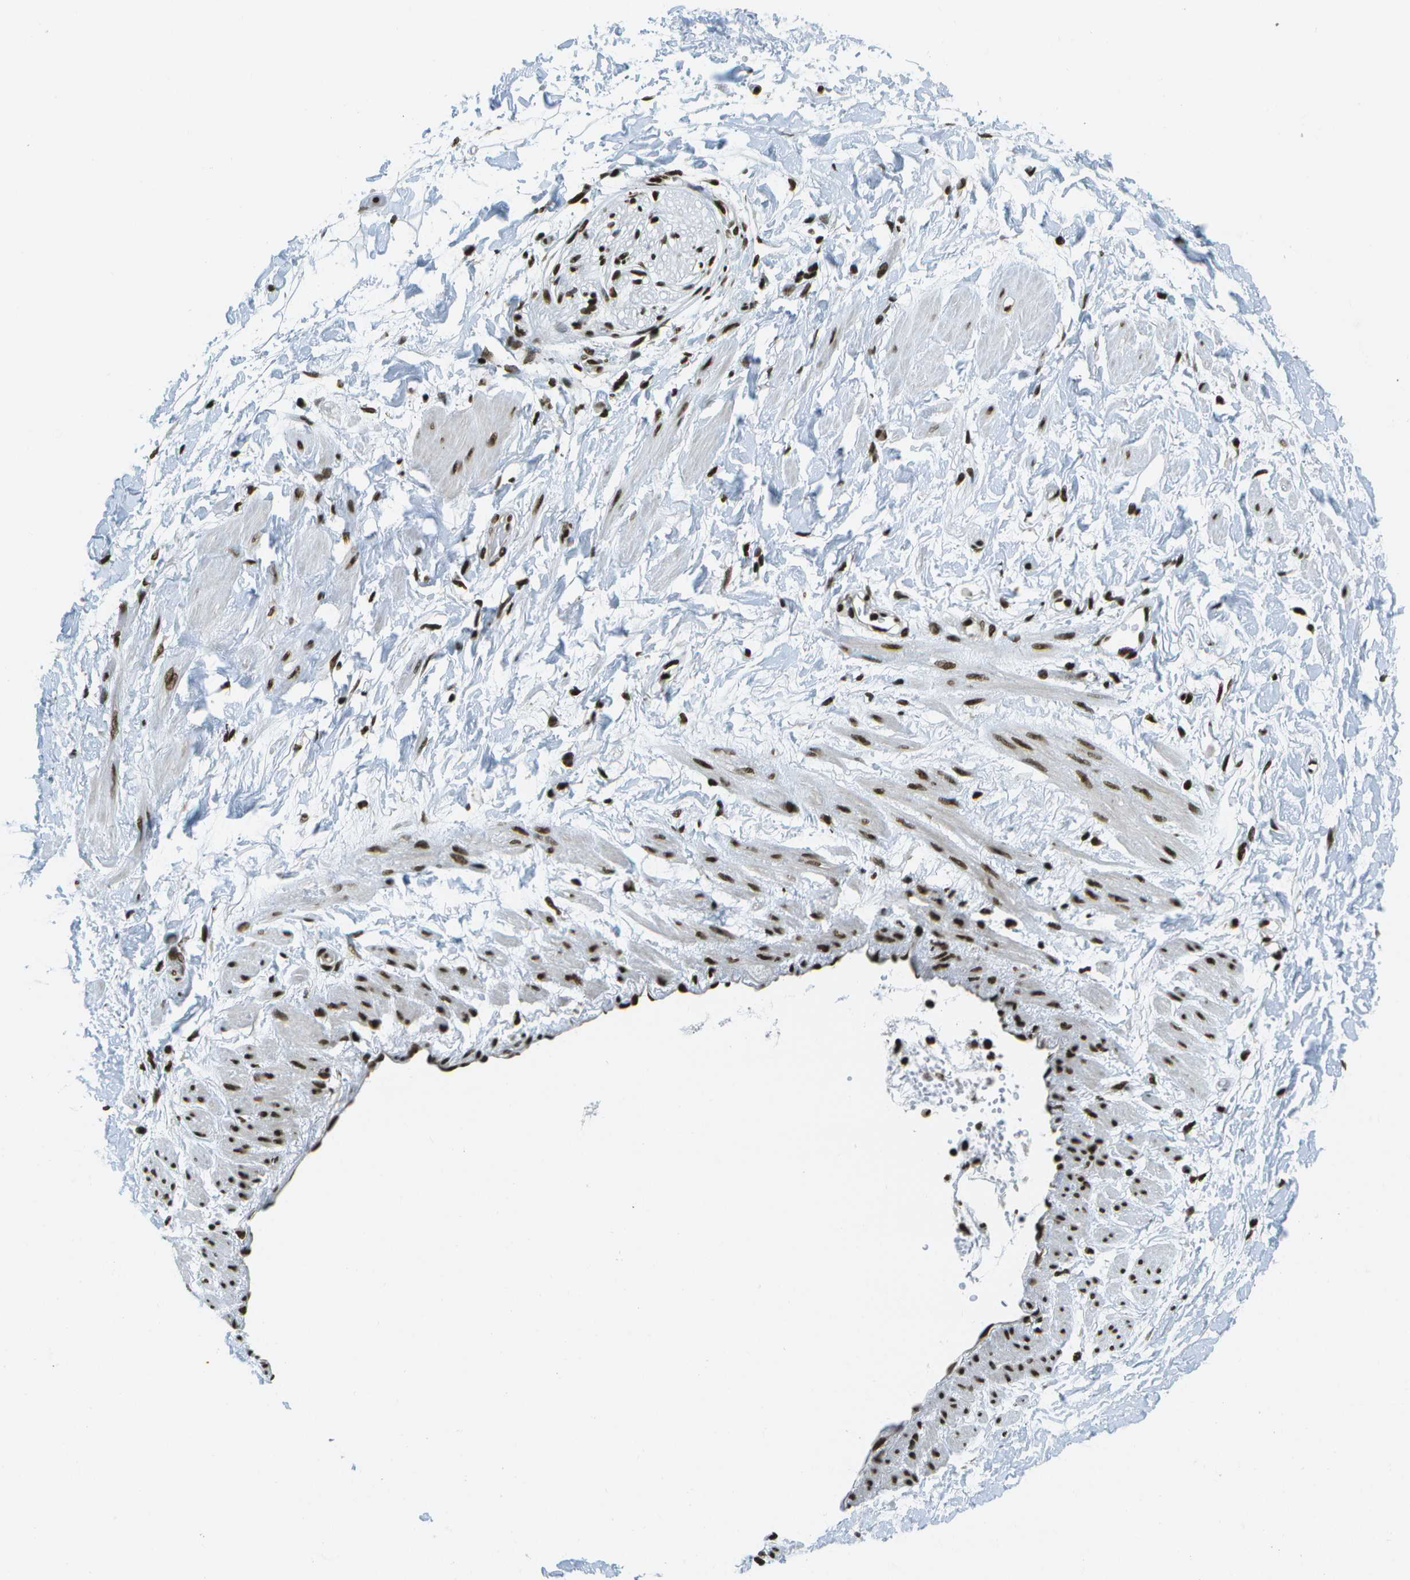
{"staining": {"intensity": "strong", "quantity": ">75%", "location": "nuclear"}, "tissue": "adipose tissue", "cell_type": "Adipocytes", "image_type": "normal", "snomed": [{"axis": "morphology", "description": "Normal tissue, NOS"}, {"axis": "topography", "description": "Soft tissue"}], "caption": "Immunohistochemical staining of normal adipose tissue demonstrates strong nuclear protein staining in about >75% of adipocytes.", "gene": "GLYR1", "patient": {"sex": "male", "age": 72}}